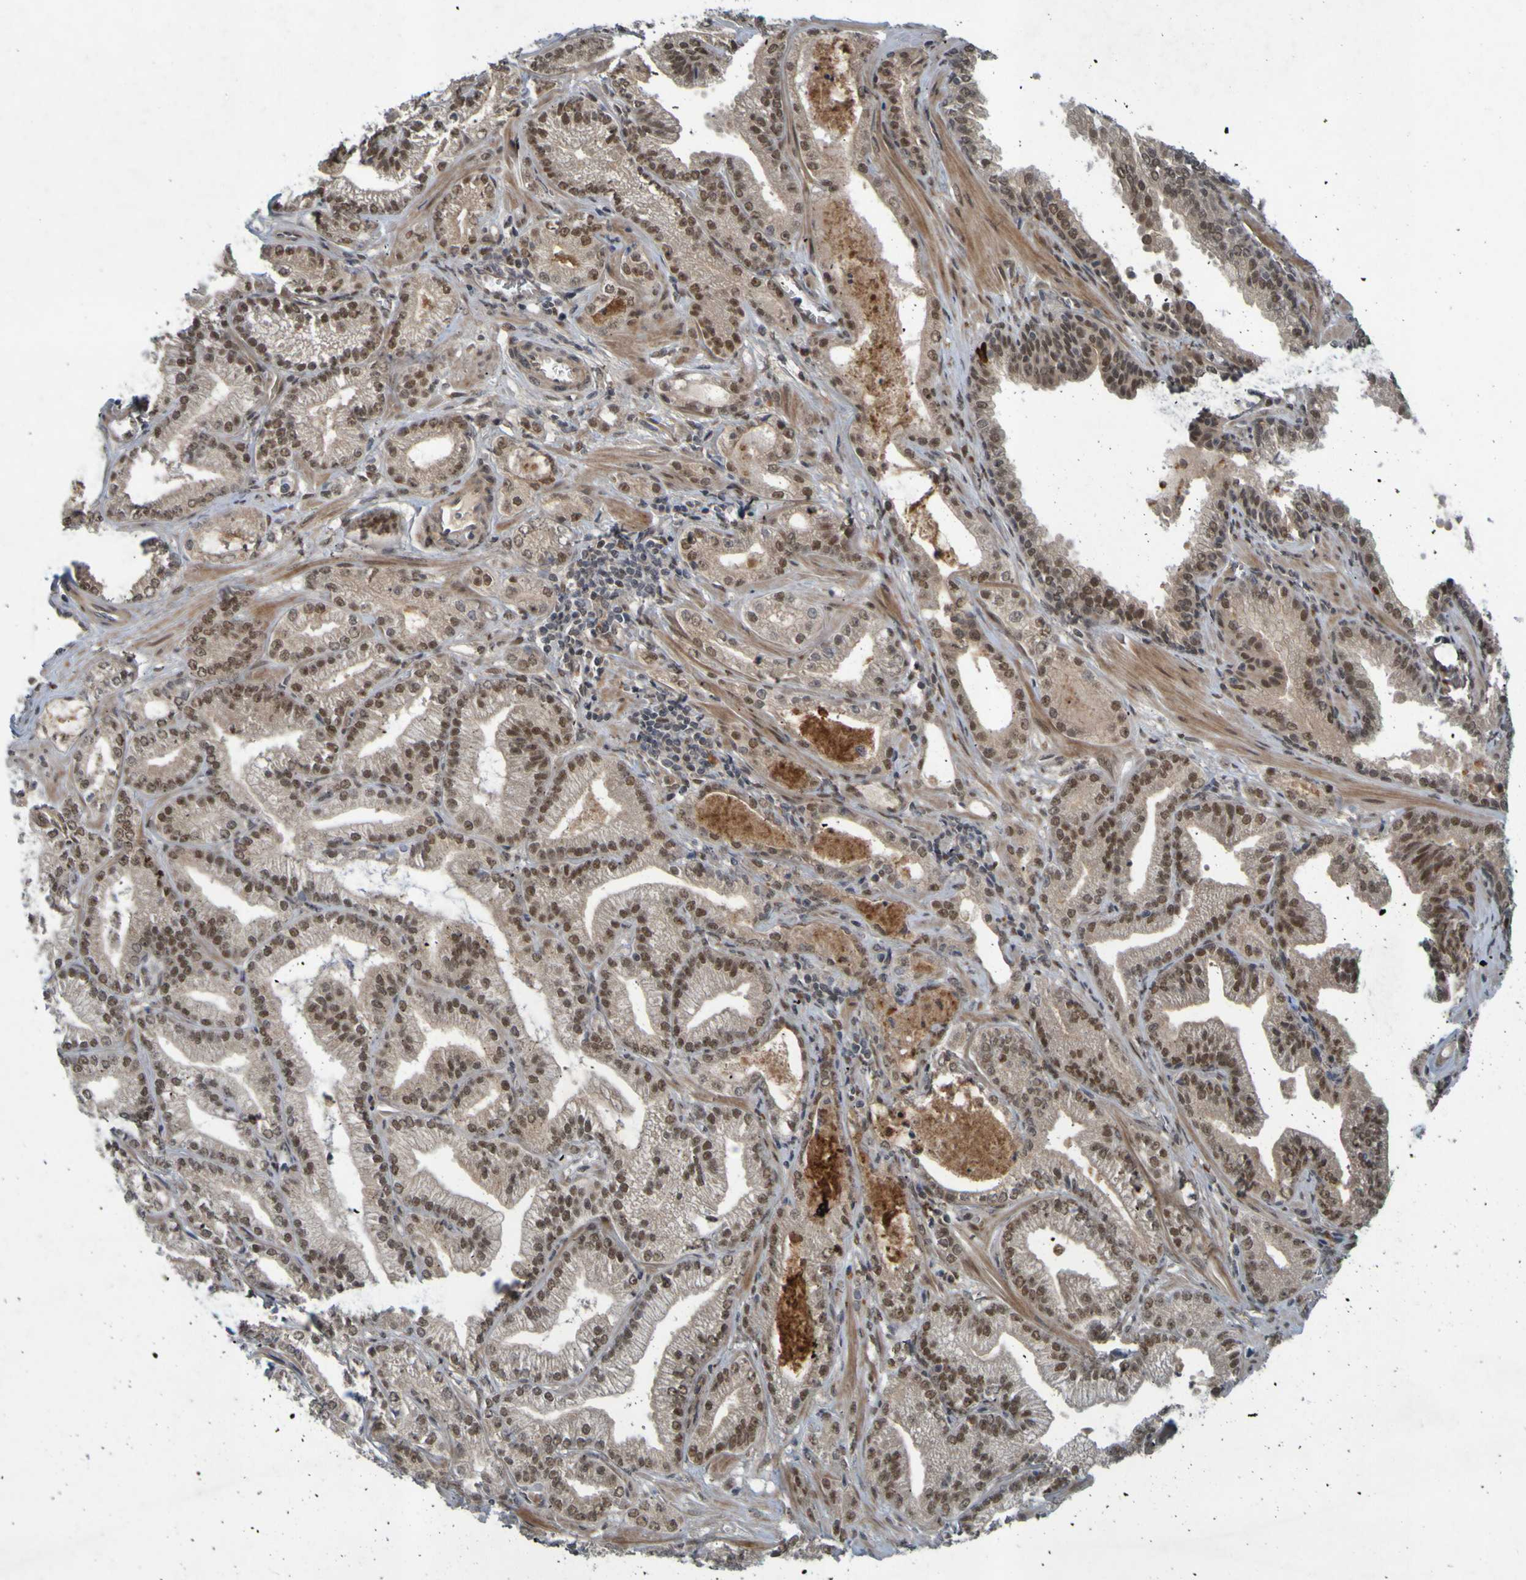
{"staining": {"intensity": "moderate", "quantity": ">75%", "location": "cytoplasmic/membranous,nuclear"}, "tissue": "prostate cancer", "cell_type": "Tumor cells", "image_type": "cancer", "snomed": [{"axis": "morphology", "description": "Adenocarcinoma, Low grade"}, {"axis": "topography", "description": "Prostate"}], "caption": "Prostate cancer (adenocarcinoma (low-grade)) tissue demonstrates moderate cytoplasmic/membranous and nuclear staining in about >75% of tumor cells", "gene": "MCPH1", "patient": {"sex": "male", "age": 59}}